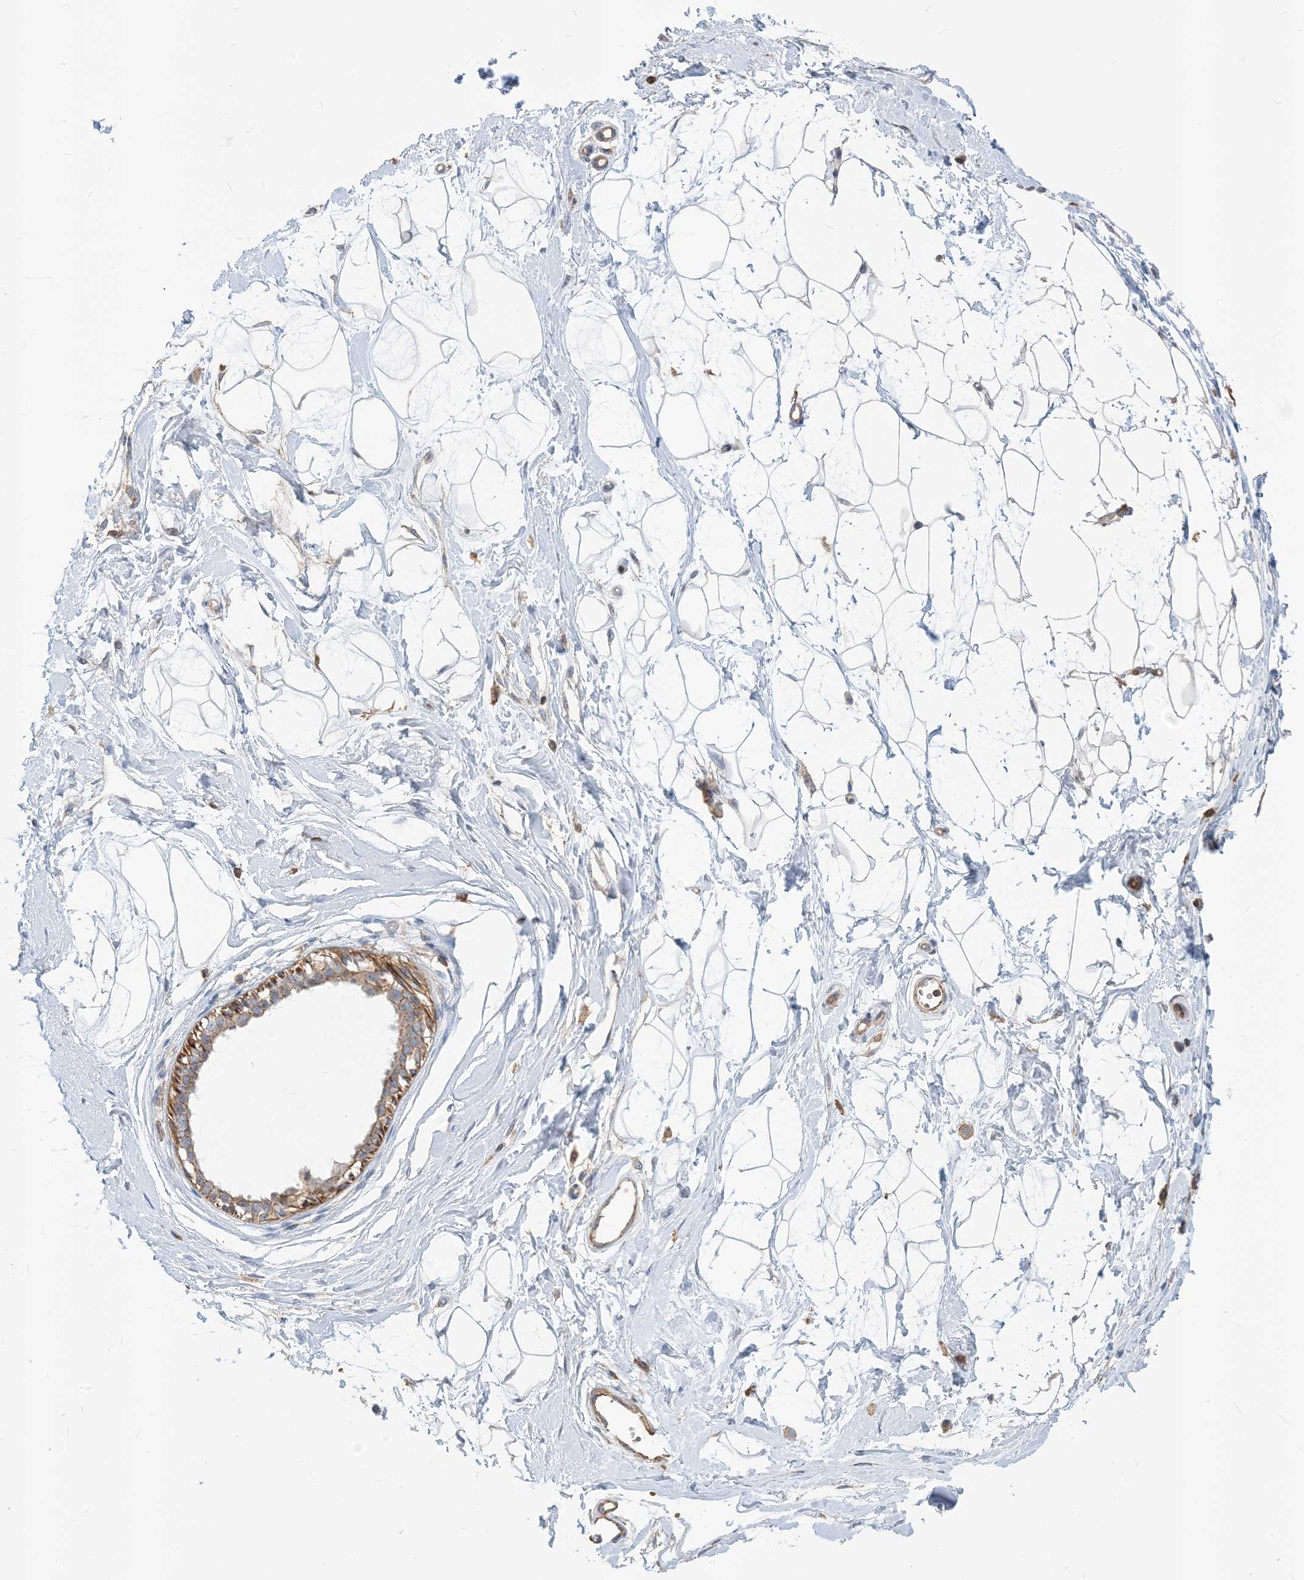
{"staining": {"intensity": "negative", "quantity": "none", "location": "none"}, "tissue": "breast", "cell_type": "Adipocytes", "image_type": "normal", "snomed": [{"axis": "morphology", "description": "Normal tissue, NOS"}, {"axis": "topography", "description": "Breast"}], "caption": "Immunohistochemical staining of normal breast displays no significant positivity in adipocytes.", "gene": "PARVG", "patient": {"sex": "female", "age": 45}}